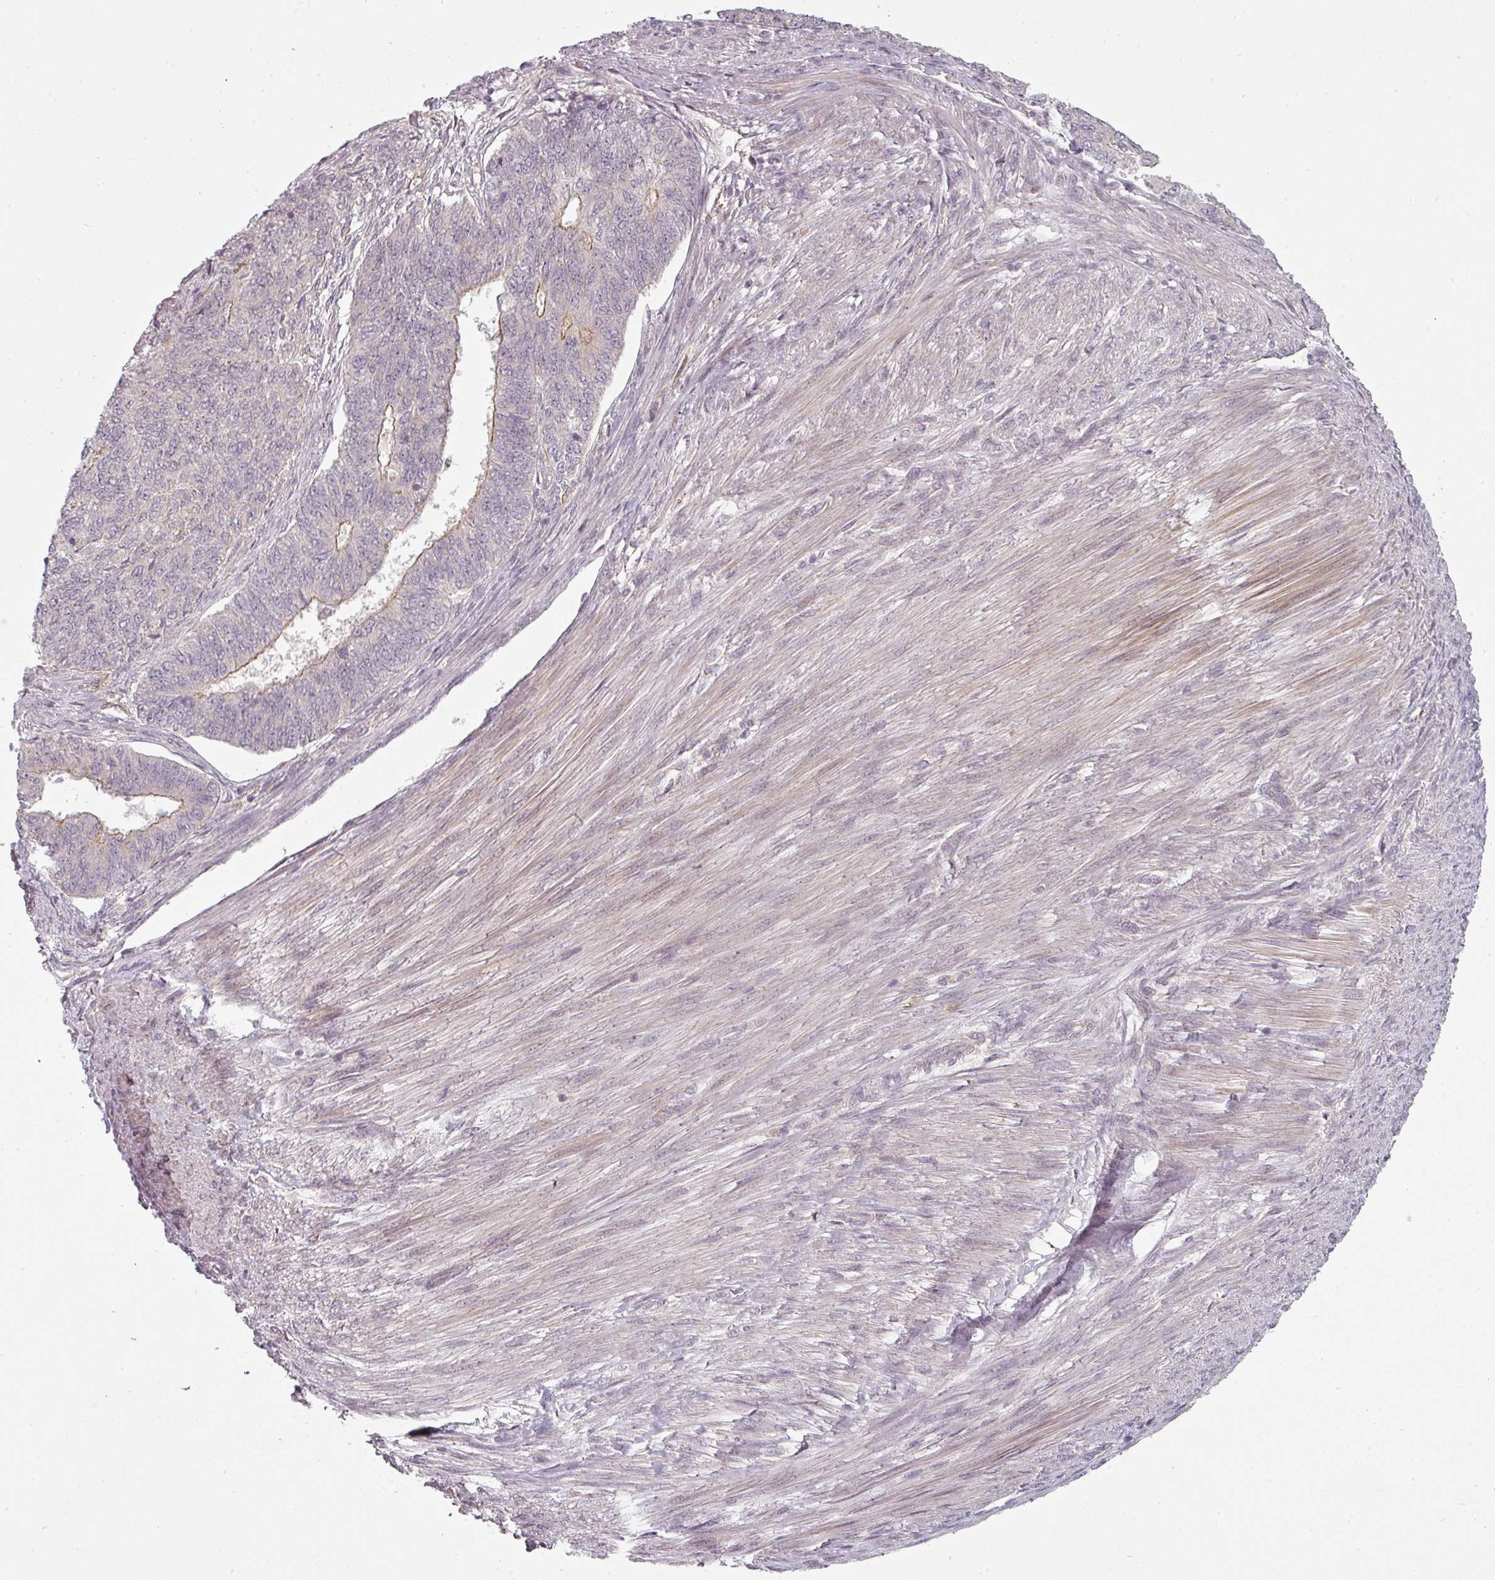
{"staining": {"intensity": "moderate", "quantity": "<25%", "location": "cytoplasmic/membranous"}, "tissue": "endometrial cancer", "cell_type": "Tumor cells", "image_type": "cancer", "snomed": [{"axis": "morphology", "description": "Adenocarcinoma, NOS"}, {"axis": "topography", "description": "Endometrium"}], "caption": "Human endometrial cancer stained for a protein (brown) exhibits moderate cytoplasmic/membranous positive staining in about <25% of tumor cells.", "gene": "SLC16A9", "patient": {"sex": "female", "age": 32}}